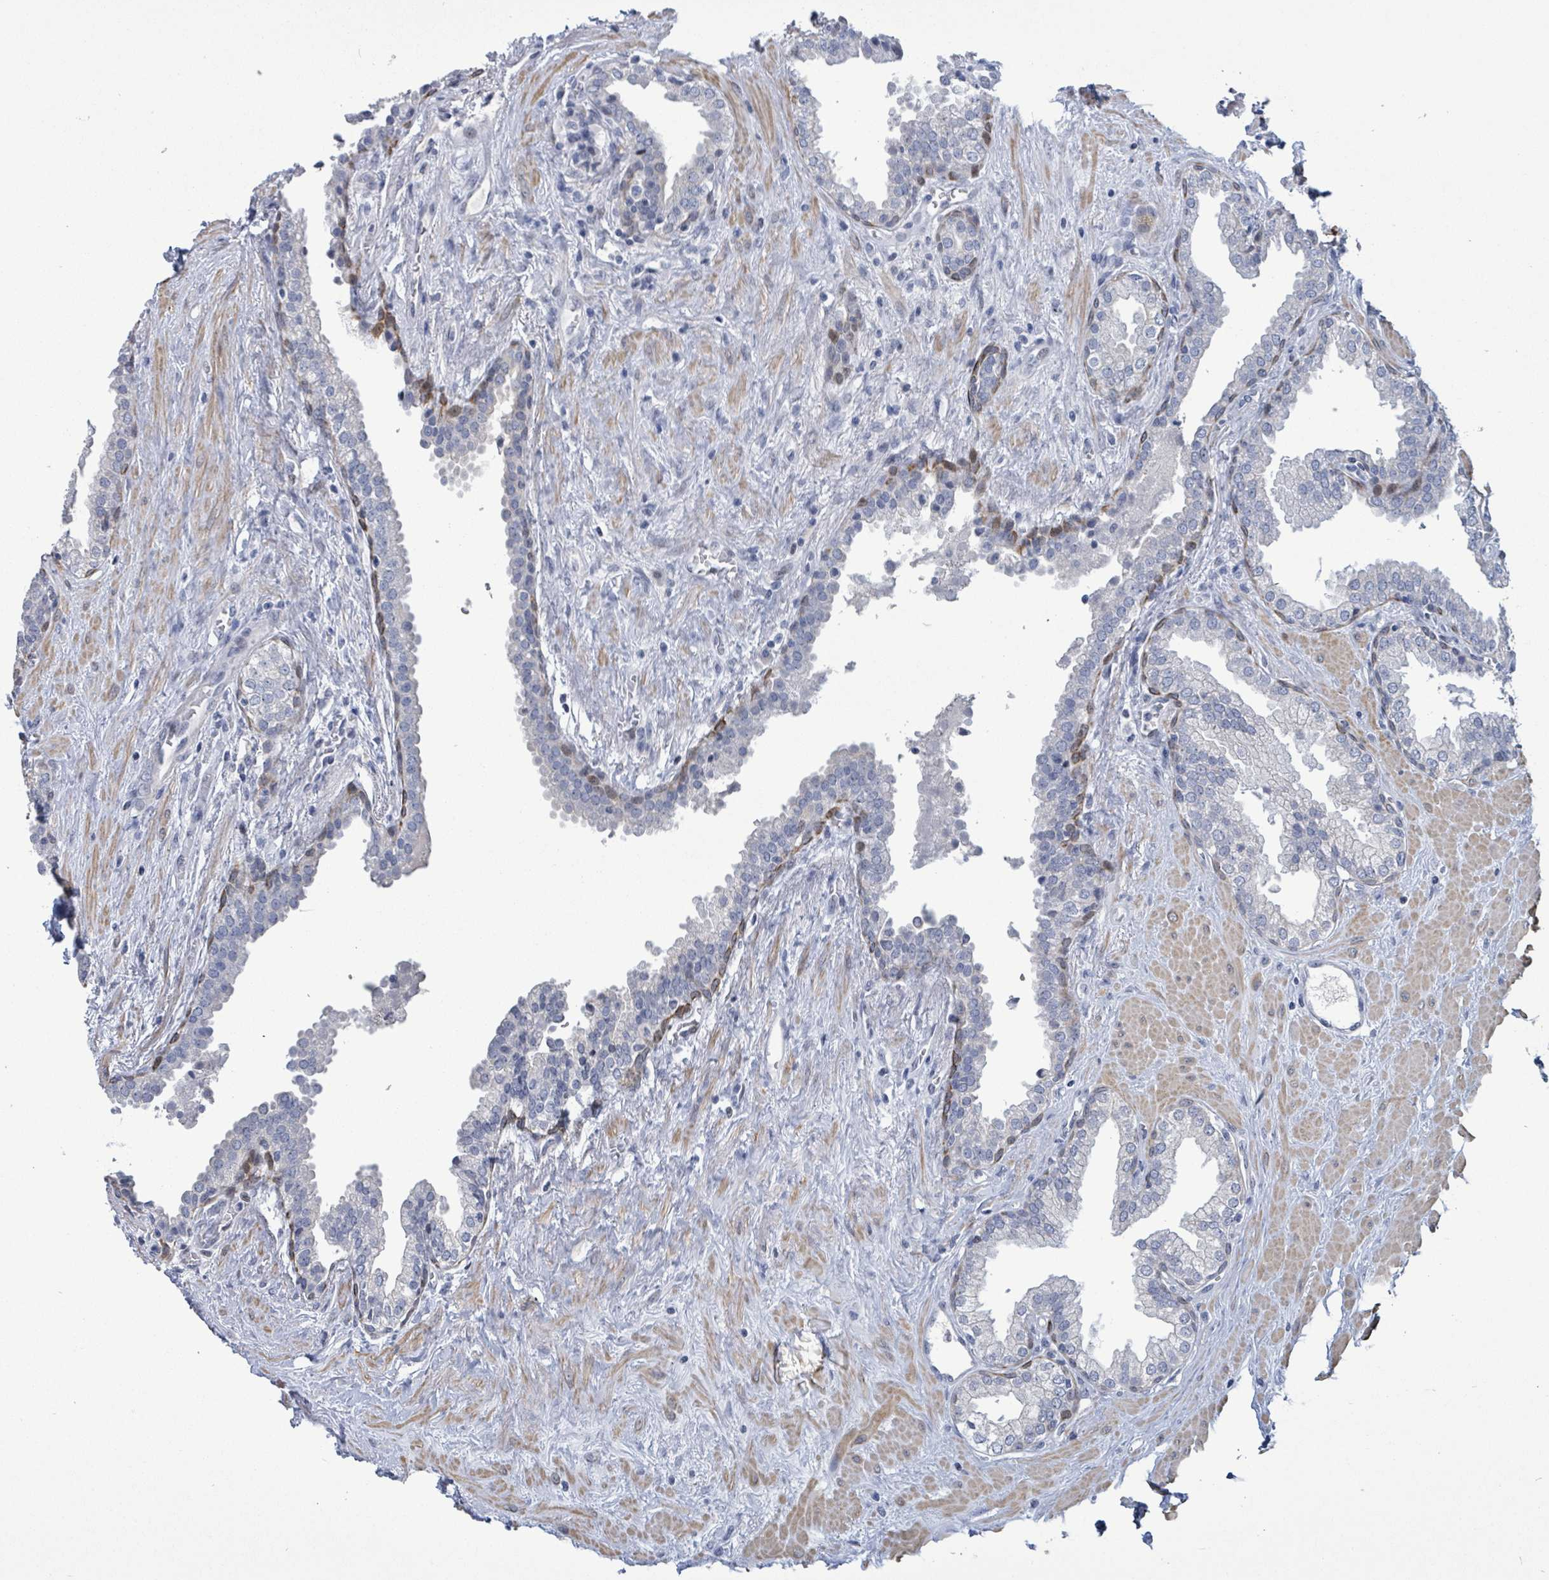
{"staining": {"intensity": "moderate", "quantity": "<25%", "location": "cytoplasmic/membranous"}, "tissue": "prostate", "cell_type": "Glandular cells", "image_type": "normal", "snomed": [{"axis": "morphology", "description": "Normal tissue, NOS"}, {"axis": "topography", "description": "Prostate"}], "caption": "Prostate stained for a protein demonstrates moderate cytoplasmic/membranous positivity in glandular cells. The staining is performed using DAB brown chromogen to label protein expression. The nuclei are counter-stained blue using hematoxylin.", "gene": "NTN3", "patient": {"sex": "male", "age": 51}}